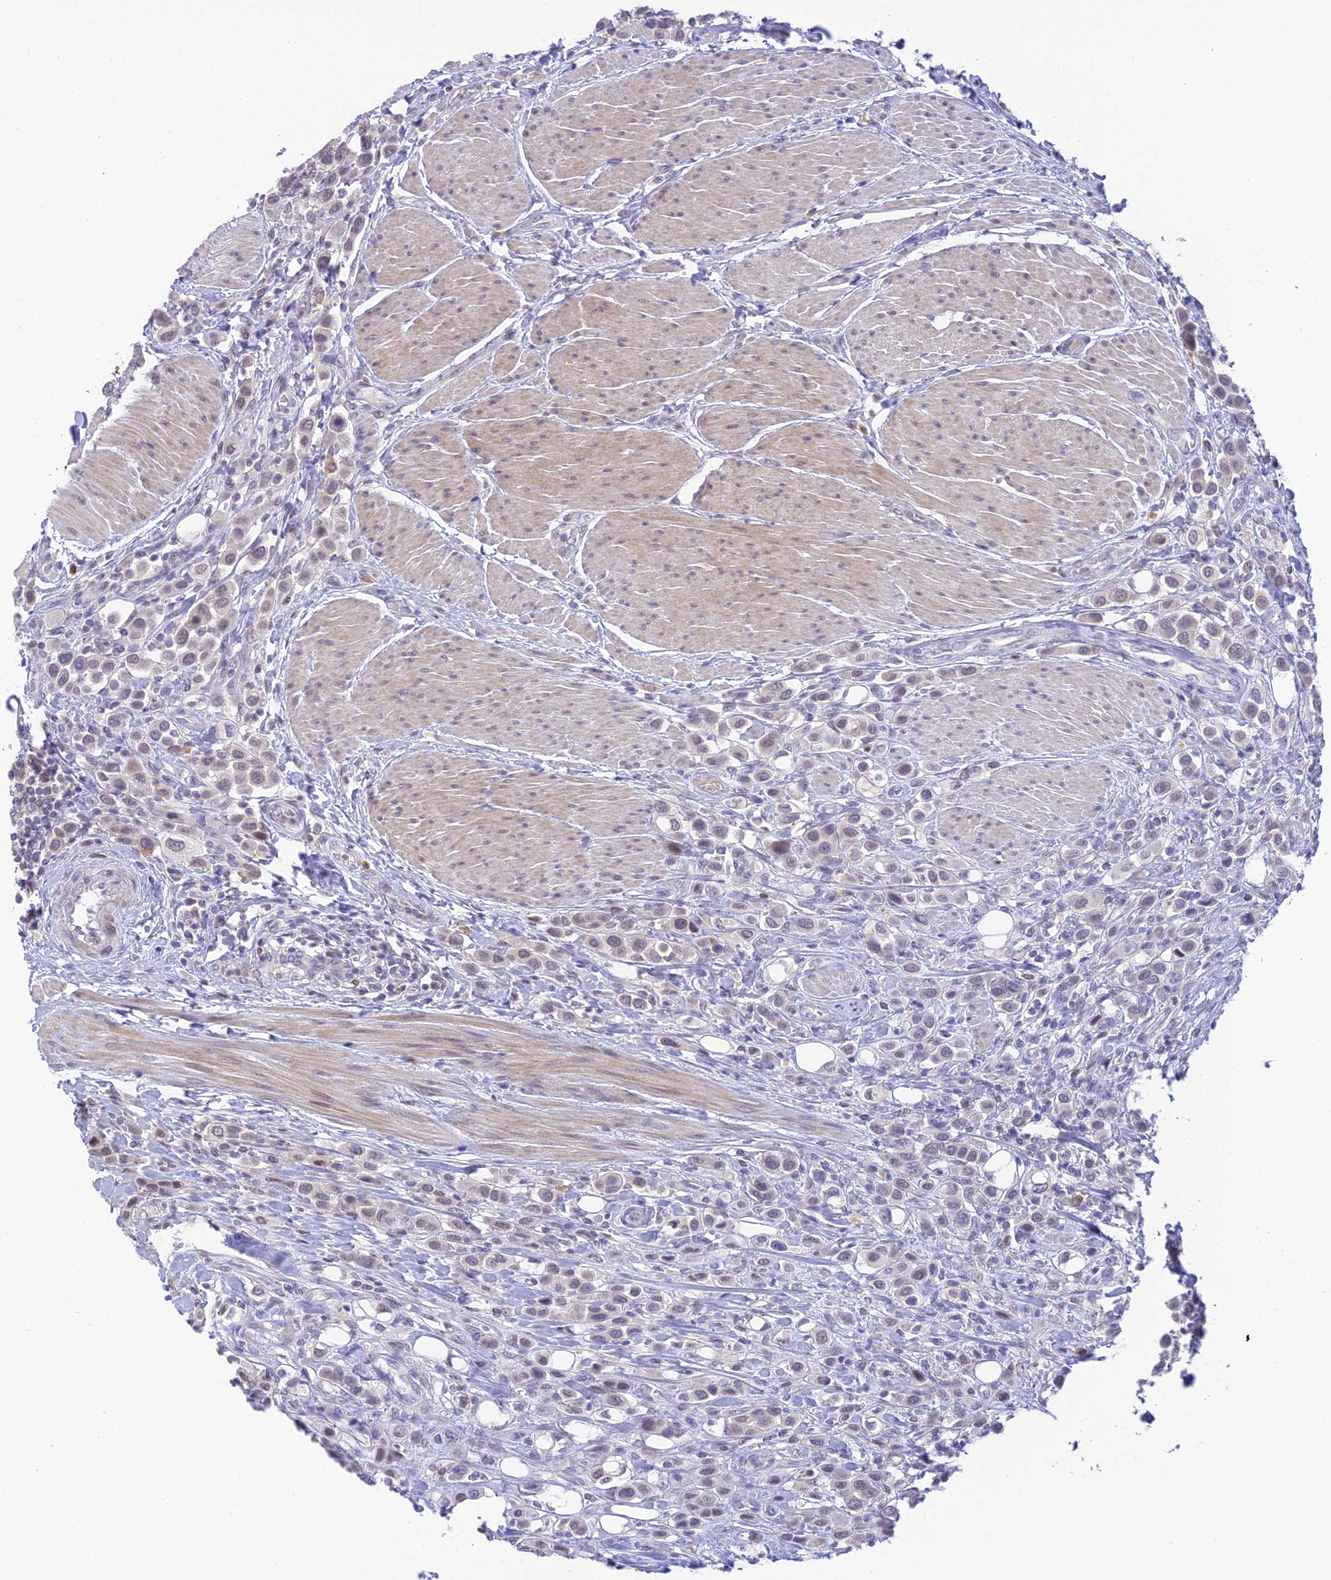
{"staining": {"intensity": "weak", "quantity": "<25%", "location": "nuclear"}, "tissue": "urothelial cancer", "cell_type": "Tumor cells", "image_type": "cancer", "snomed": [{"axis": "morphology", "description": "Urothelial carcinoma, High grade"}, {"axis": "topography", "description": "Urinary bladder"}], "caption": "This is a image of immunohistochemistry (IHC) staining of urothelial cancer, which shows no expression in tumor cells. The staining was performed using DAB to visualize the protein expression in brown, while the nuclei were stained in blue with hematoxylin (Magnification: 20x).", "gene": "BMT2", "patient": {"sex": "male", "age": 50}}